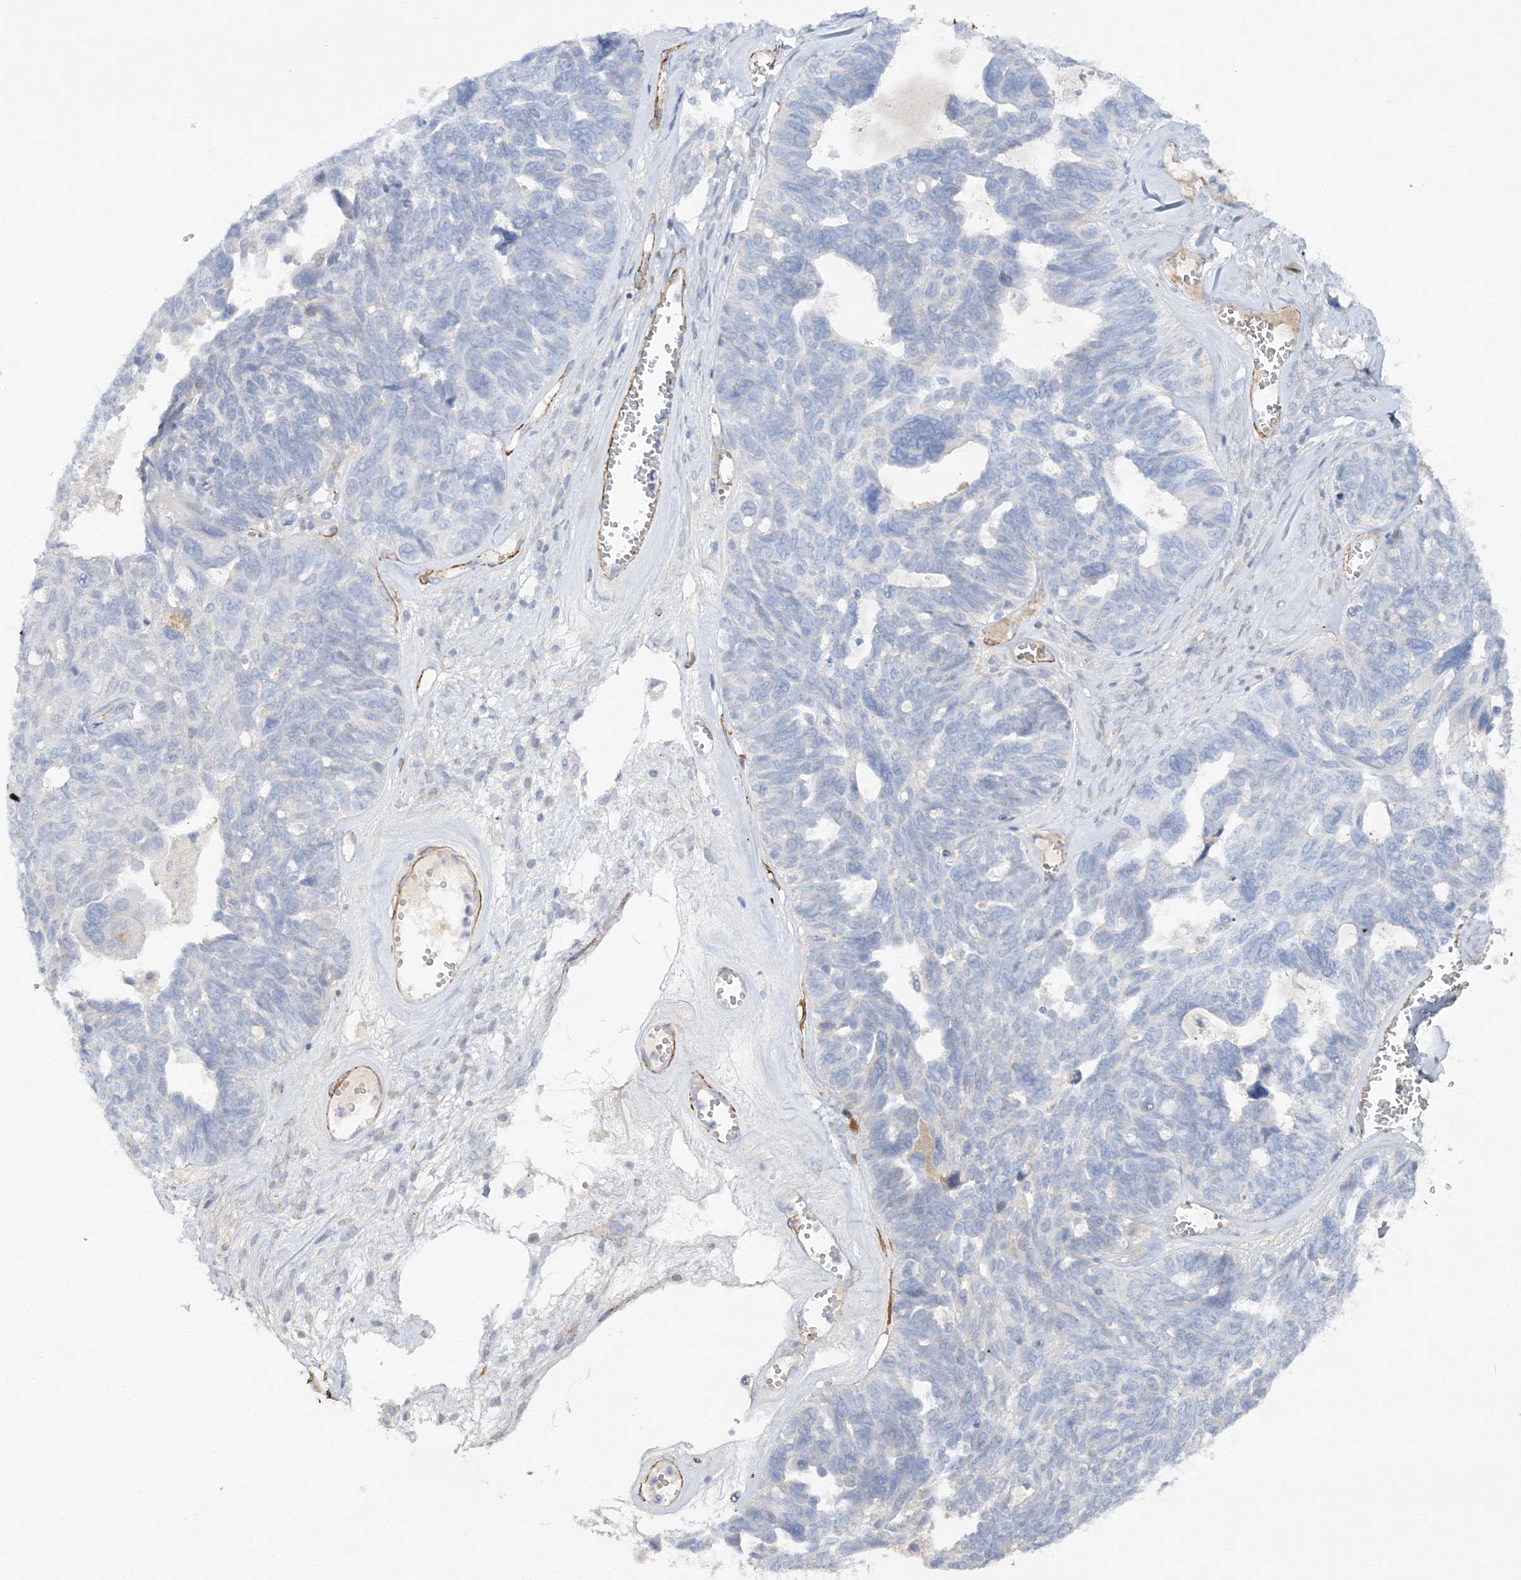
{"staining": {"intensity": "negative", "quantity": "none", "location": "none"}, "tissue": "ovarian cancer", "cell_type": "Tumor cells", "image_type": "cancer", "snomed": [{"axis": "morphology", "description": "Cystadenocarcinoma, serous, NOS"}, {"axis": "topography", "description": "Ovary"}], "caption": "Tumor cells are negative for brown protein staining in ovarian cancer. (Brightfield microscopy of DAB (3,3'-diaminobenzidine) immunohistochemistry (IHC) at high magnification).", "gene": "RTN2", "patient": {"sex": "female", "age": 79}}